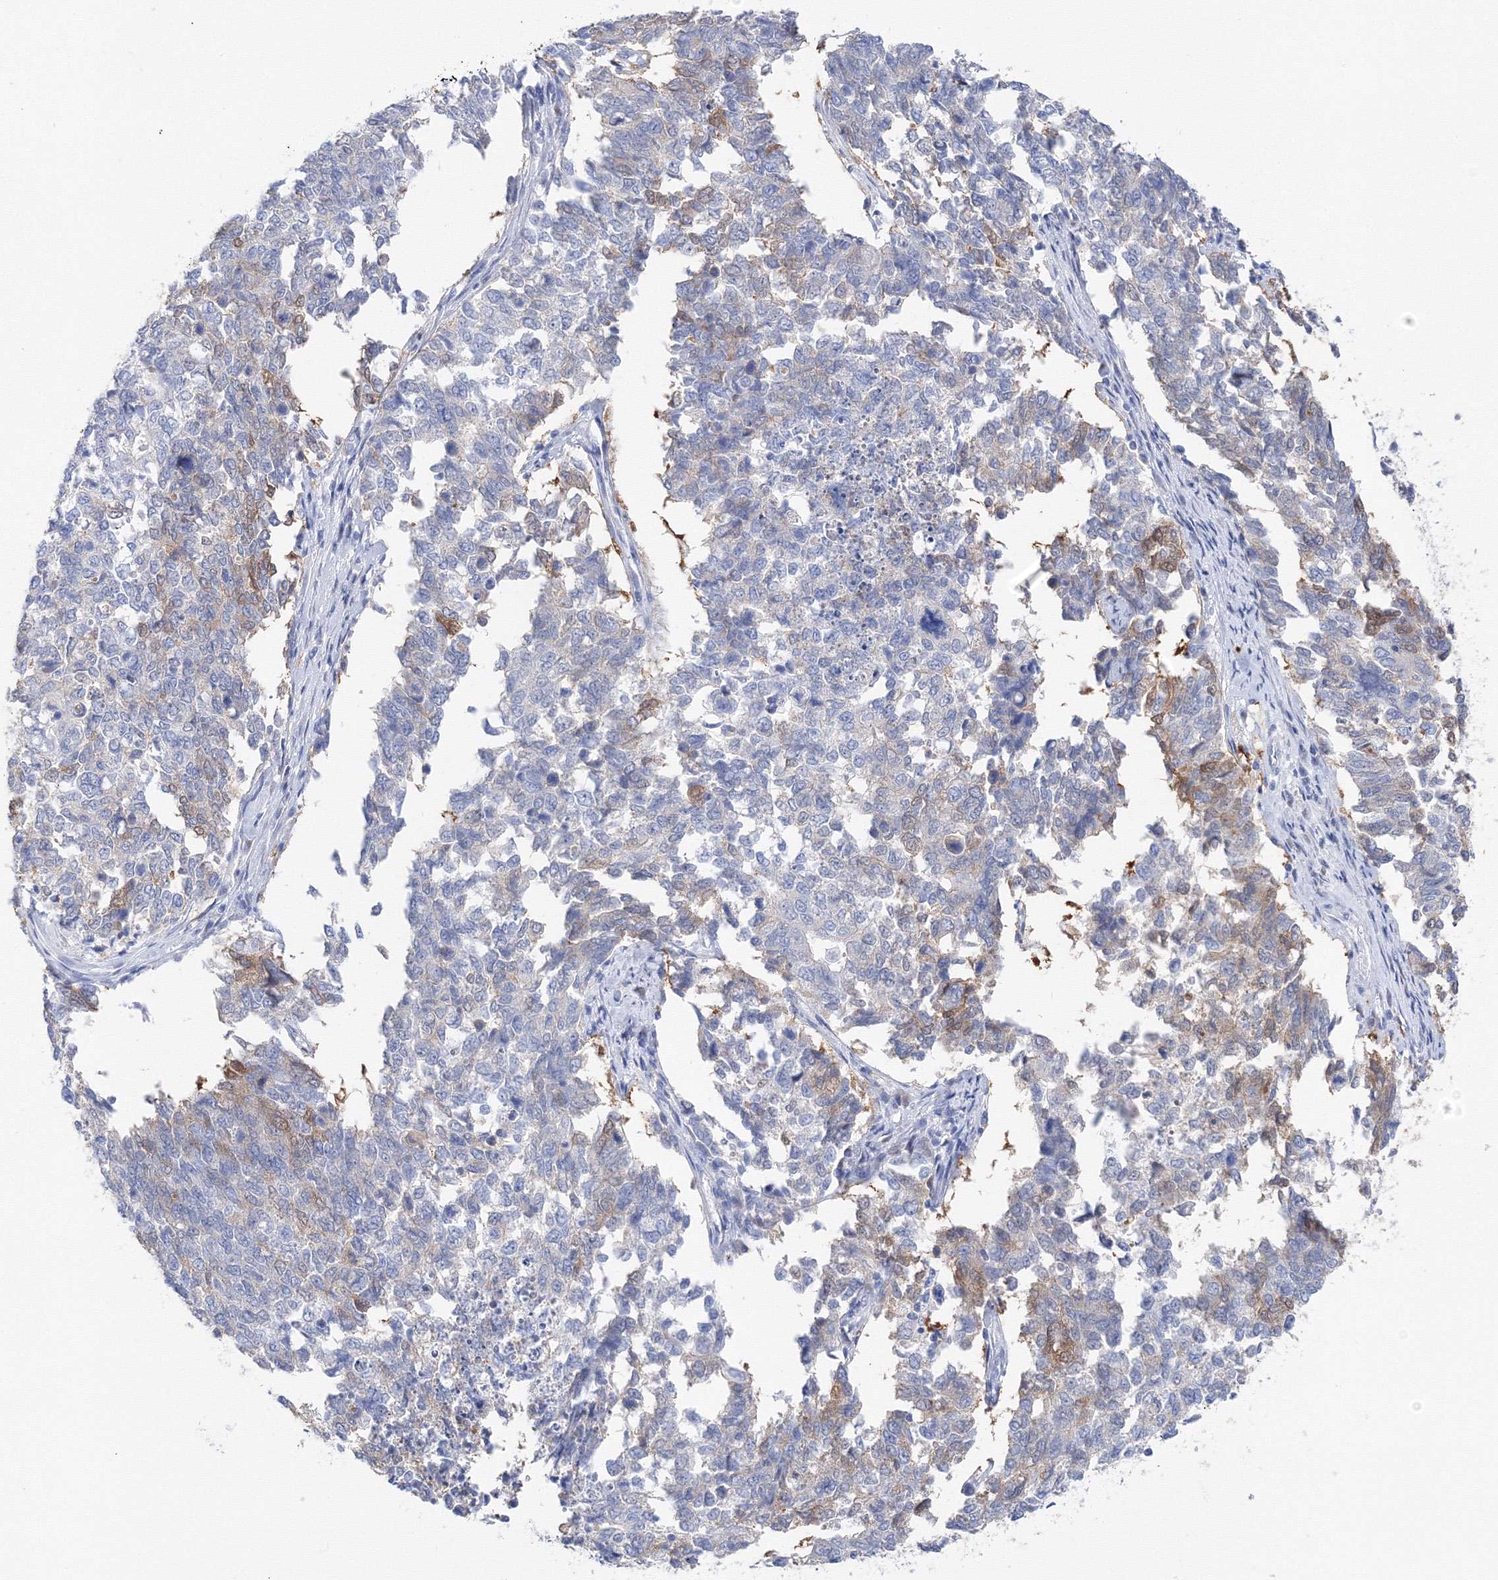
{"staining": {"intensity": "negative", "quantity": "none", "location": "none"}, "tissue": "cervical cancer", "cell_type": "Tumor cells", "image_type": "cancer", "snomed": [{"axis": "morphology", "description": "Squamous cell carcinoma, NOS"}, {"axis": "topography", "description": "Cervix"}], "caption": "Tumor cells are negative for brown protein staining in cervical squamous cell carcinoma. The staining is performed using DAB (3,3'-diaminobenzidine) brown chromogen with nuclei counter-stained in using hematoxylin.", "gene": "TAMM41", "patient": {"sex": "female", "age": 63}}